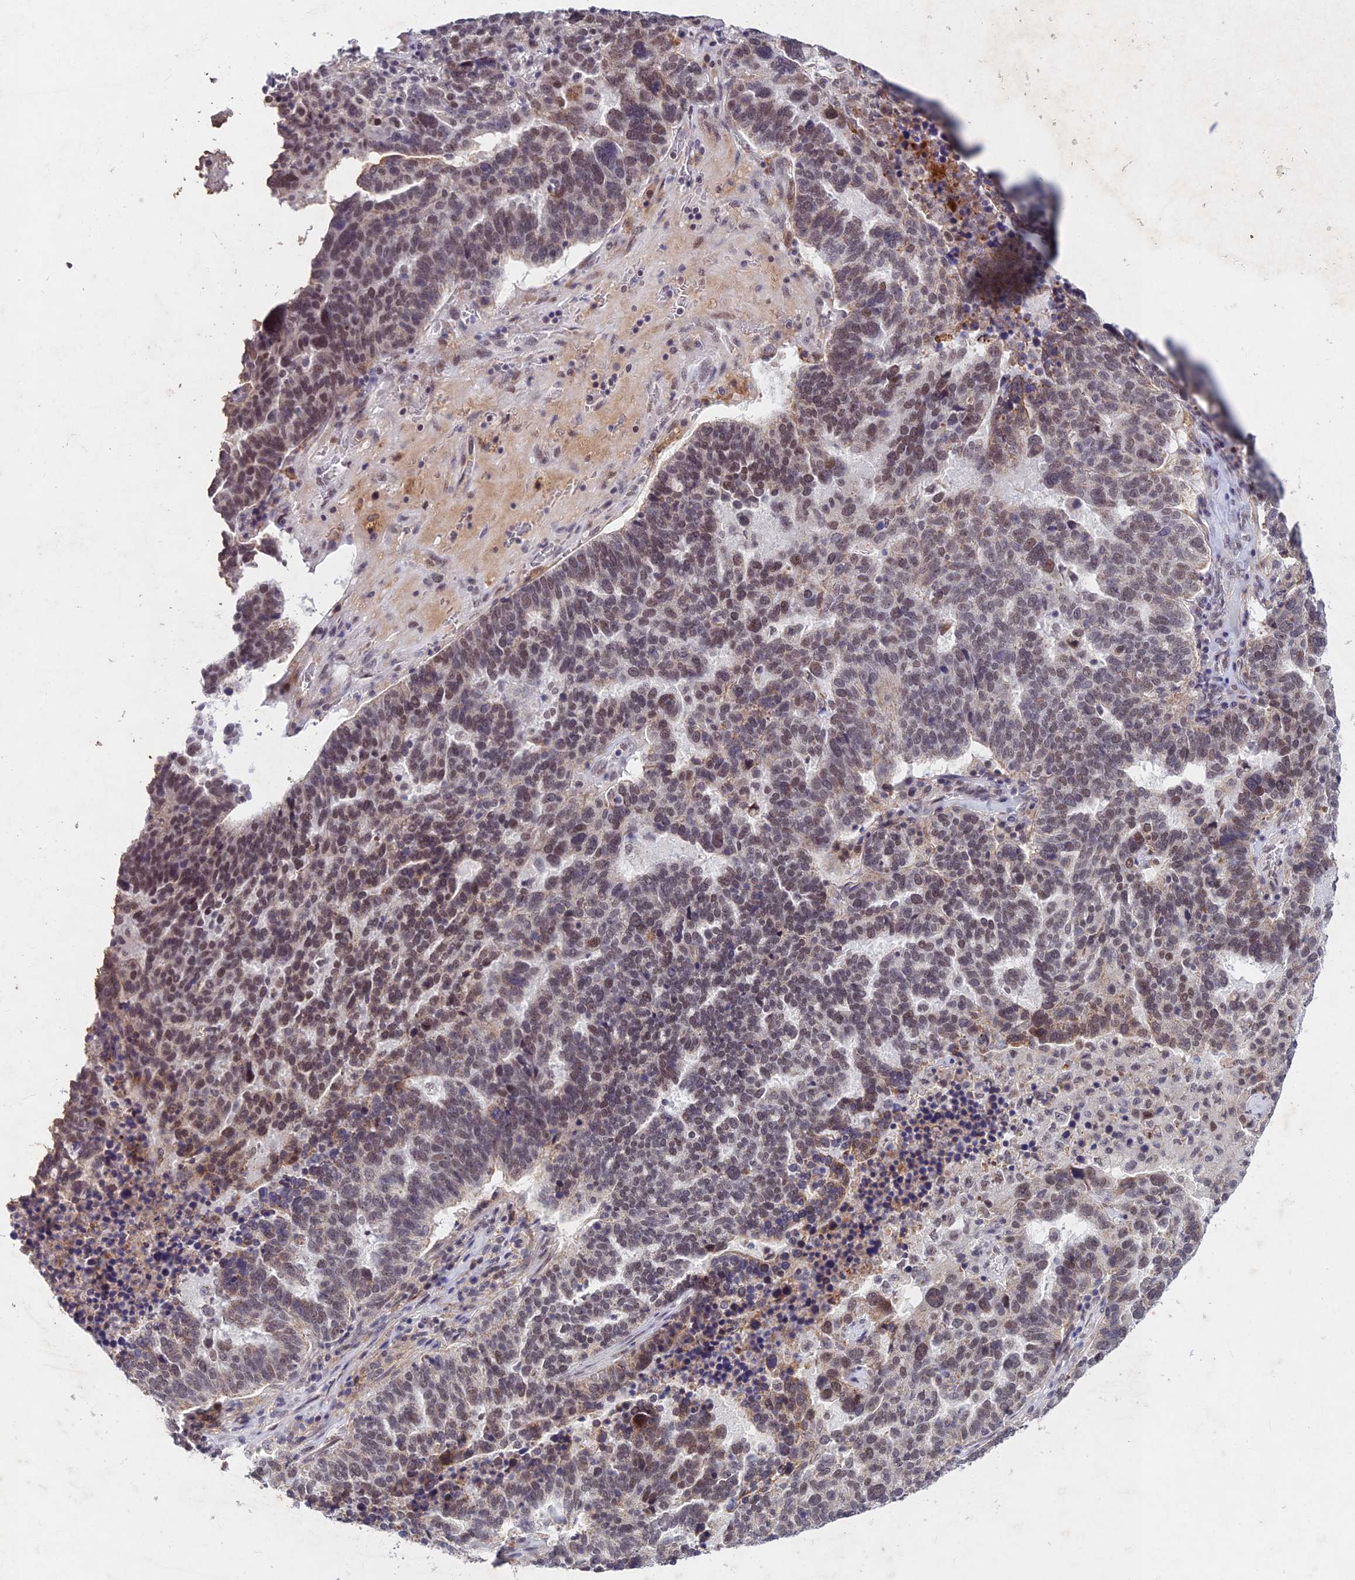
{"staining": {"intensity": "moderate", "quantity": "25%-75%", "location": "nuclear"}, "tissue": "ovarian cancer", "cell_type": "Tumor cells", "image_type": "cancer", "snomed": [{"axis": "morphology", "description": "Cystadenocarcinoma, serous, NOS"}, {"axis": "topography", "description": "Ovary"}], "caption": "A histopathology image showing moderate nuclear expression in about 25%-75% of tumor cells in serous cystadenocarcinoma (ovarian), as visualized by brown immunohistochemical staining.", "gene": "RAVER1", "patient": {"sex": "female", "age": 59}}